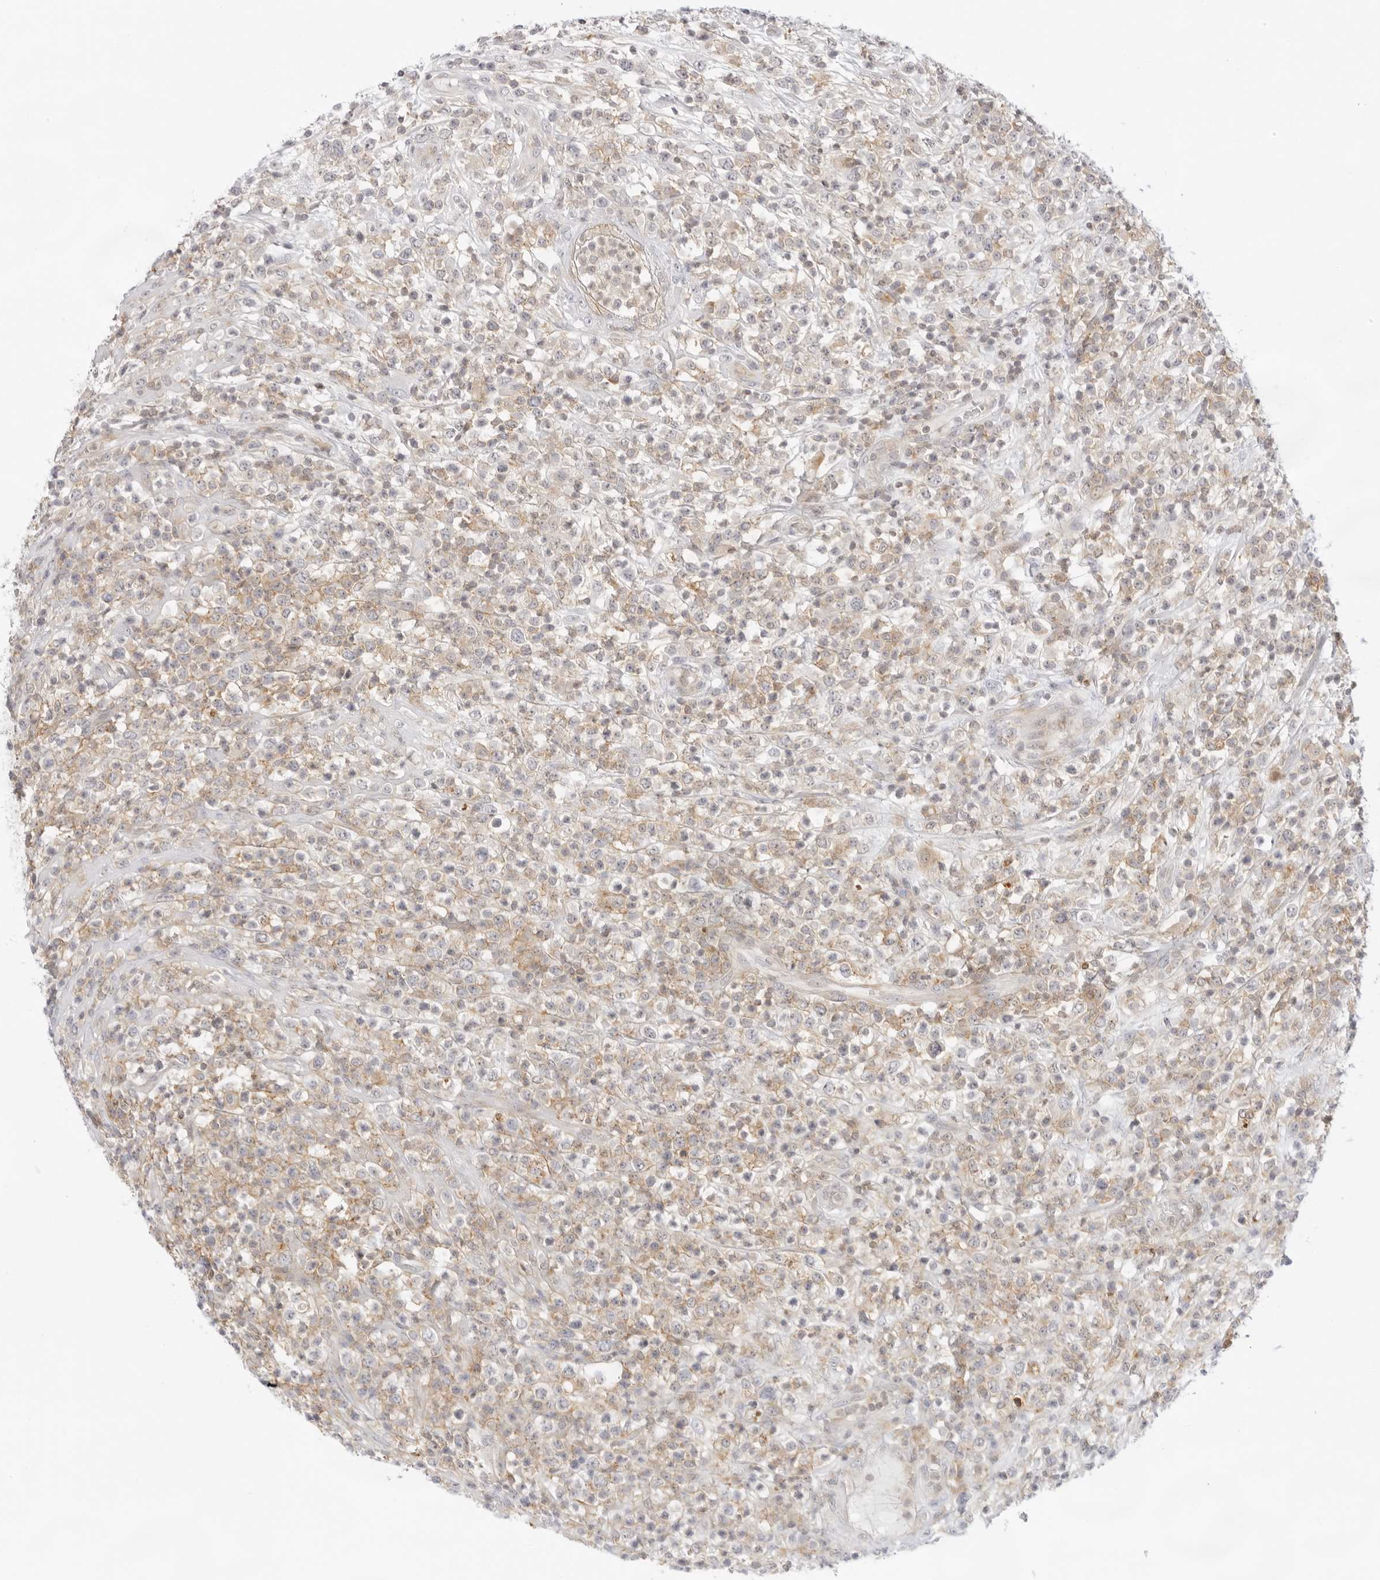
{"staining": {"intensity": "weak", "quantity": "25%-75%", "location": "cytoplasmic/membranous"}, "tissue": "lymphoma", "cell_type": "Tumor cells", "image_type": "cancer", "snomed": [{"axis": "morphology", "description": "Malignant lymphoma, non-Hodgkin's type, High grade"}, {"axis": "topography", "description": "Colon"}], "caption": "Immunohistochemistry staining of lymphoma, which displays low levels of weak cytoplasmic/membranous positivity in about 25%-75% of tumor cells indicating weak cytoplasmic/membranous protein staining. The staining was performed using DAB (brown) for protein detection and nuclei were counterstained in hematoxylin (blue).", "gene": "TNFRSF14", "patient": {"sex": "female", "age": 53}}